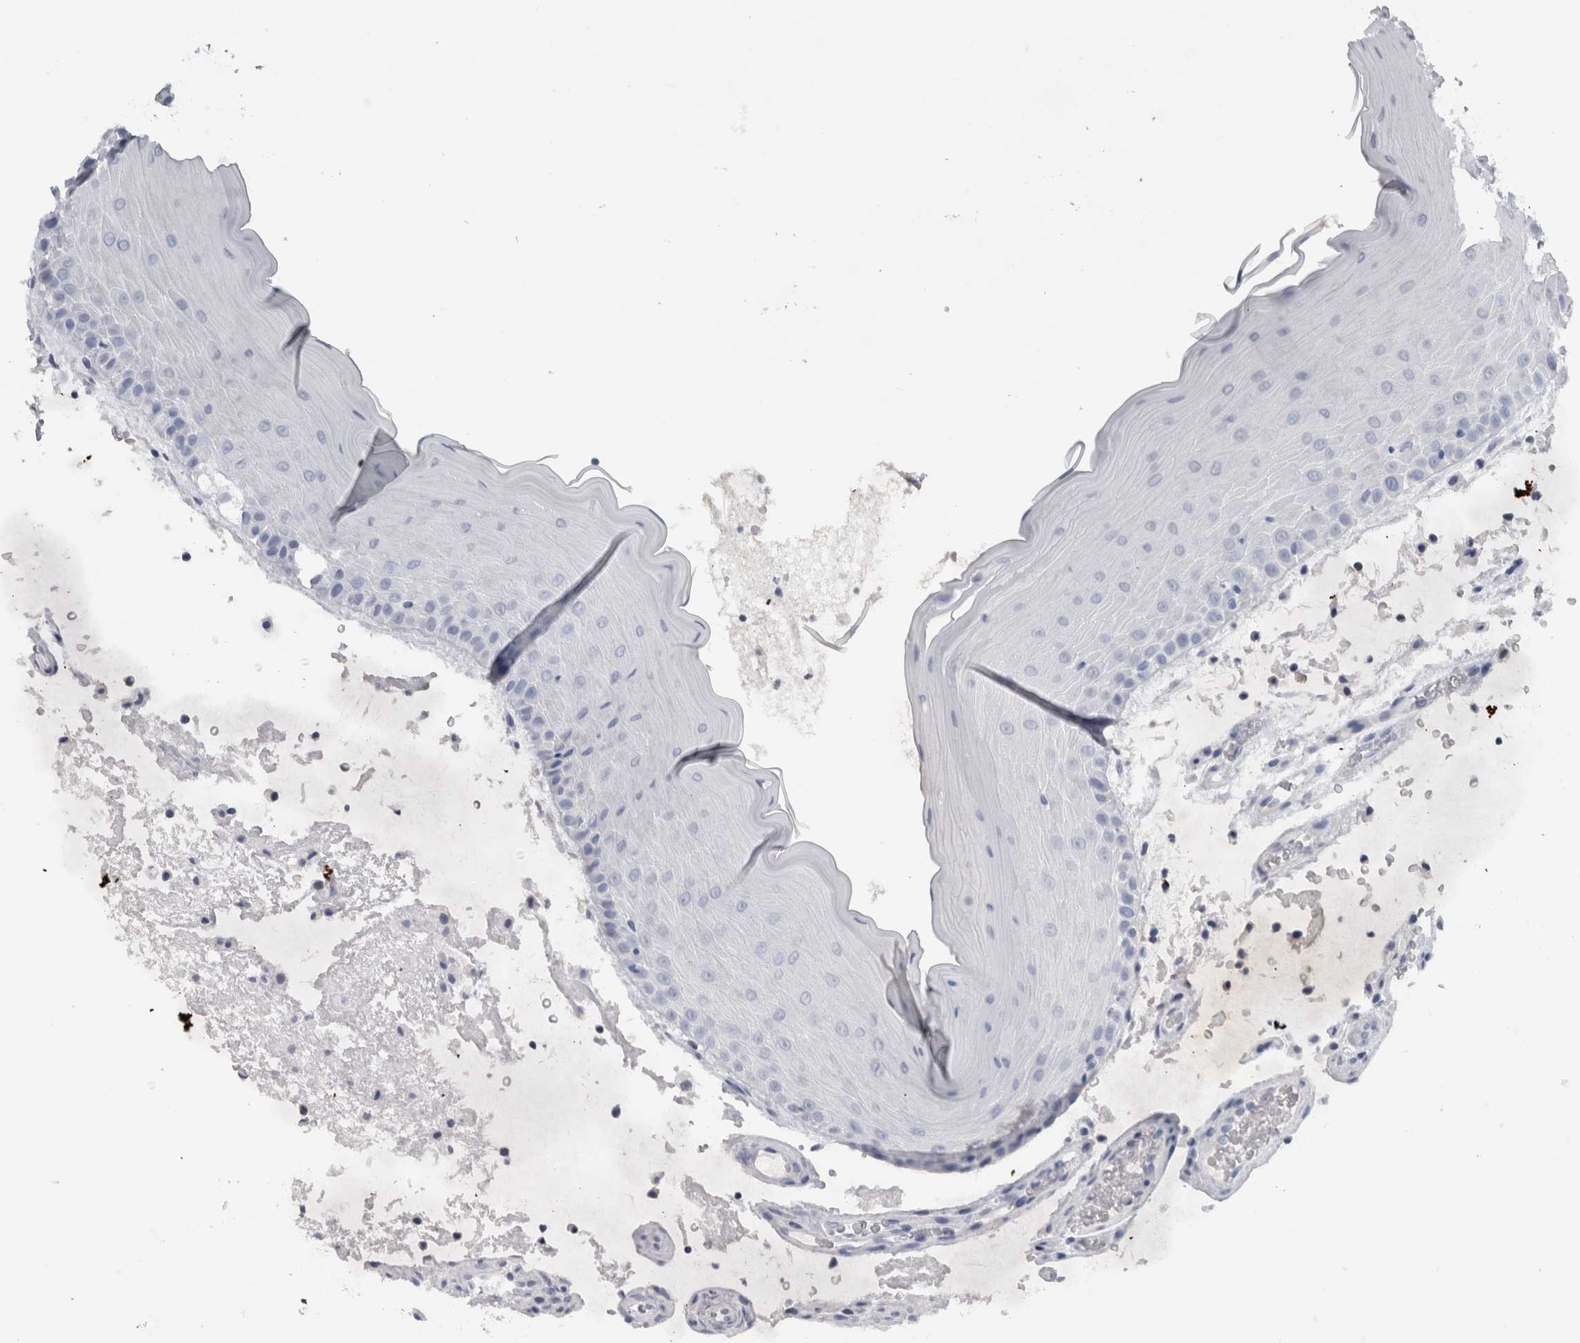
{"staining": {"intensity": "negative", "quantity": "none", "location": "none"}, "tissue": "oral mucosa", "cell_type": "Squamous epithelial cells", "image_type": "normal", "snomed": [{"axis": "morphology", "description": "Normal tissue, NOS"}, {"axis": "topography", "description": "Oral tissue"}], "caption": "A high-resolution micrograph shows IHC staining of unremarkable oral mucosa, which reveals no significant positivity in squamous epithelial cells.", "gene": "MSMB", "patient": {"sex": "male", "age": 13}}